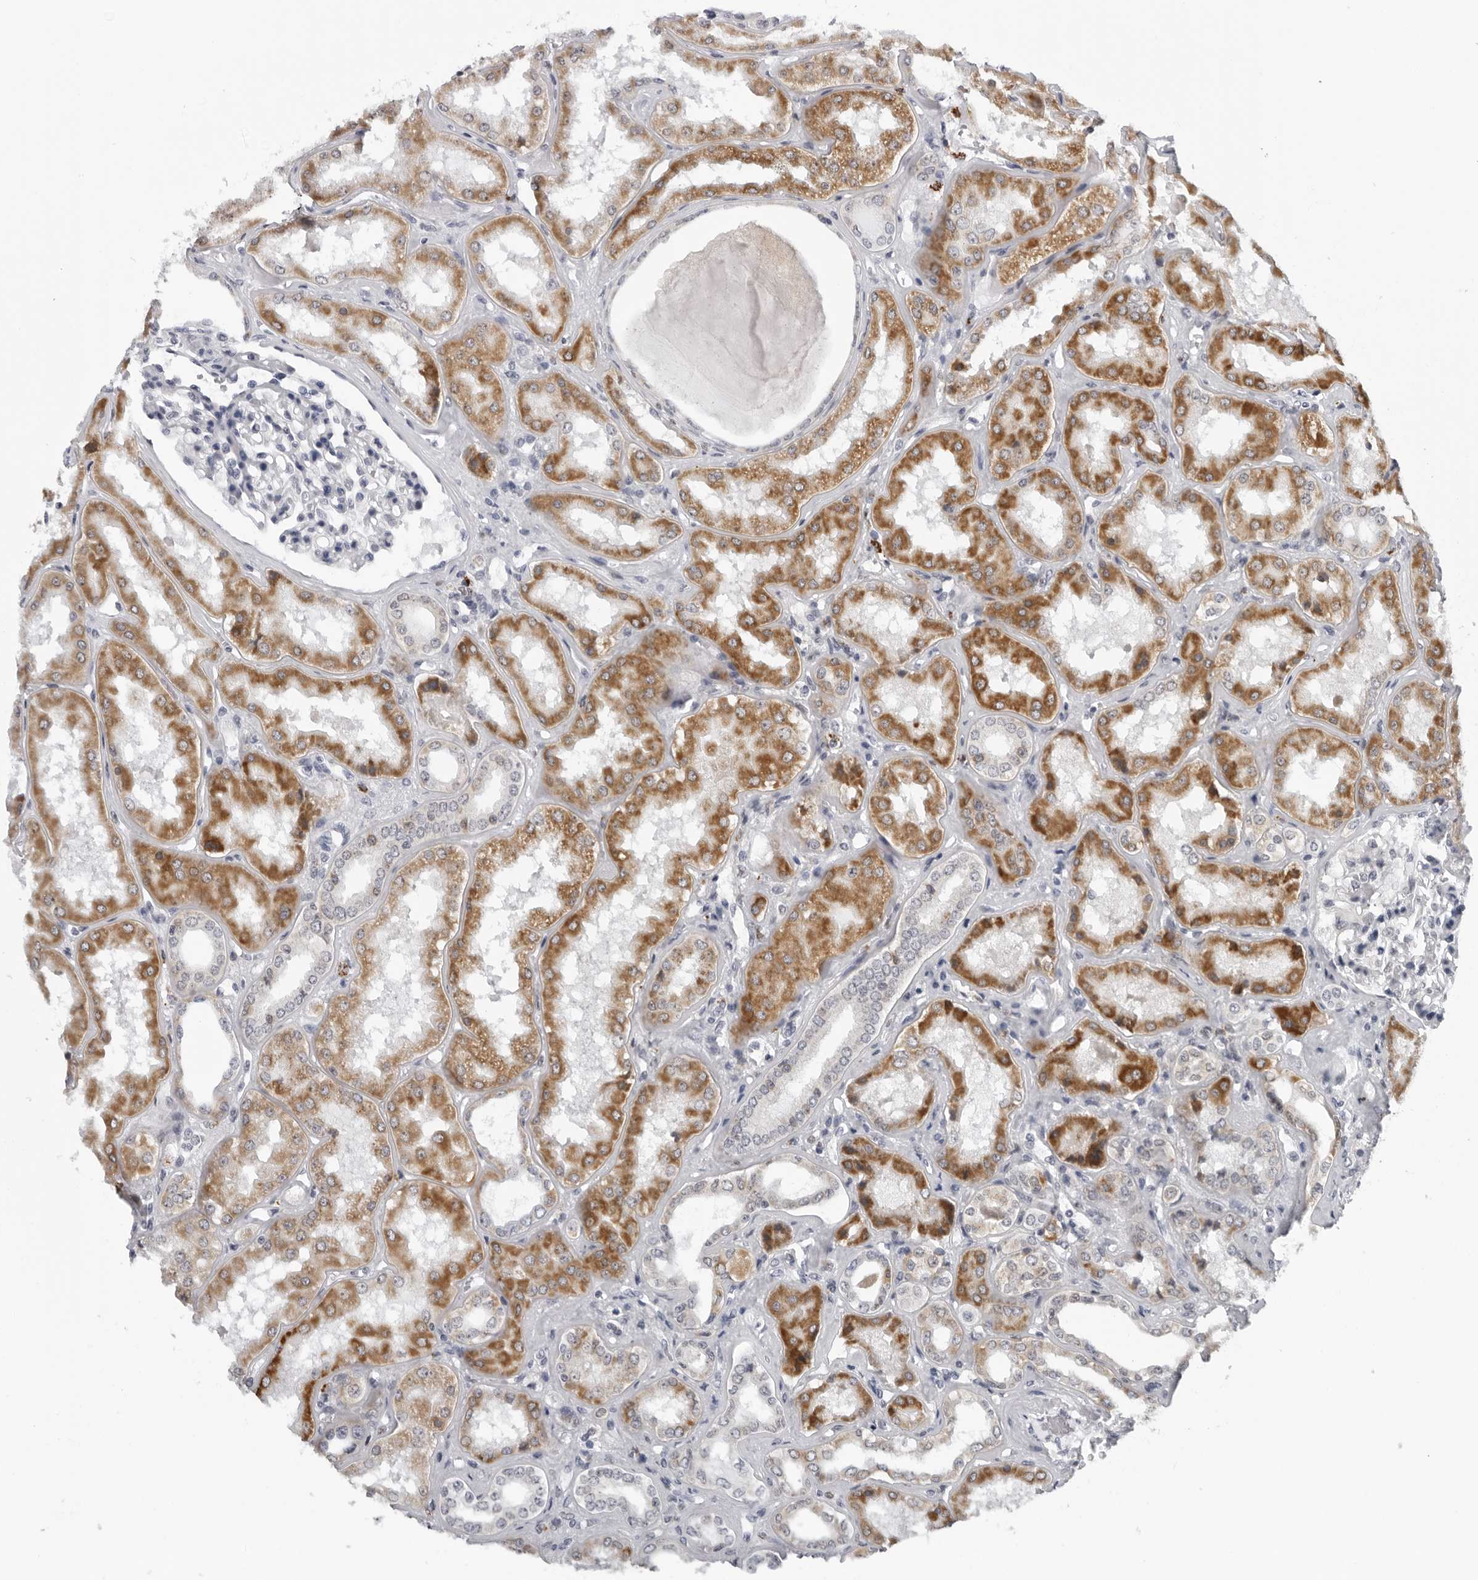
{"staining": {"intensity": "negative", "quantity": "none", "location": "none"}, "tissue": "kidney", "cell_type": "Cells in glomeruli", "image_type": "normal", "snomed": [{"axis": "morphology", "description": "Normal tissue, NOS"}, {"axis": "topography", "description": "Kidney"}], "caption": "IHC of unremarkable human kidney shows no staining in cells in glomeruli.", "gene": "CPT2", "patient": {"sex": "female", "age": 56}}